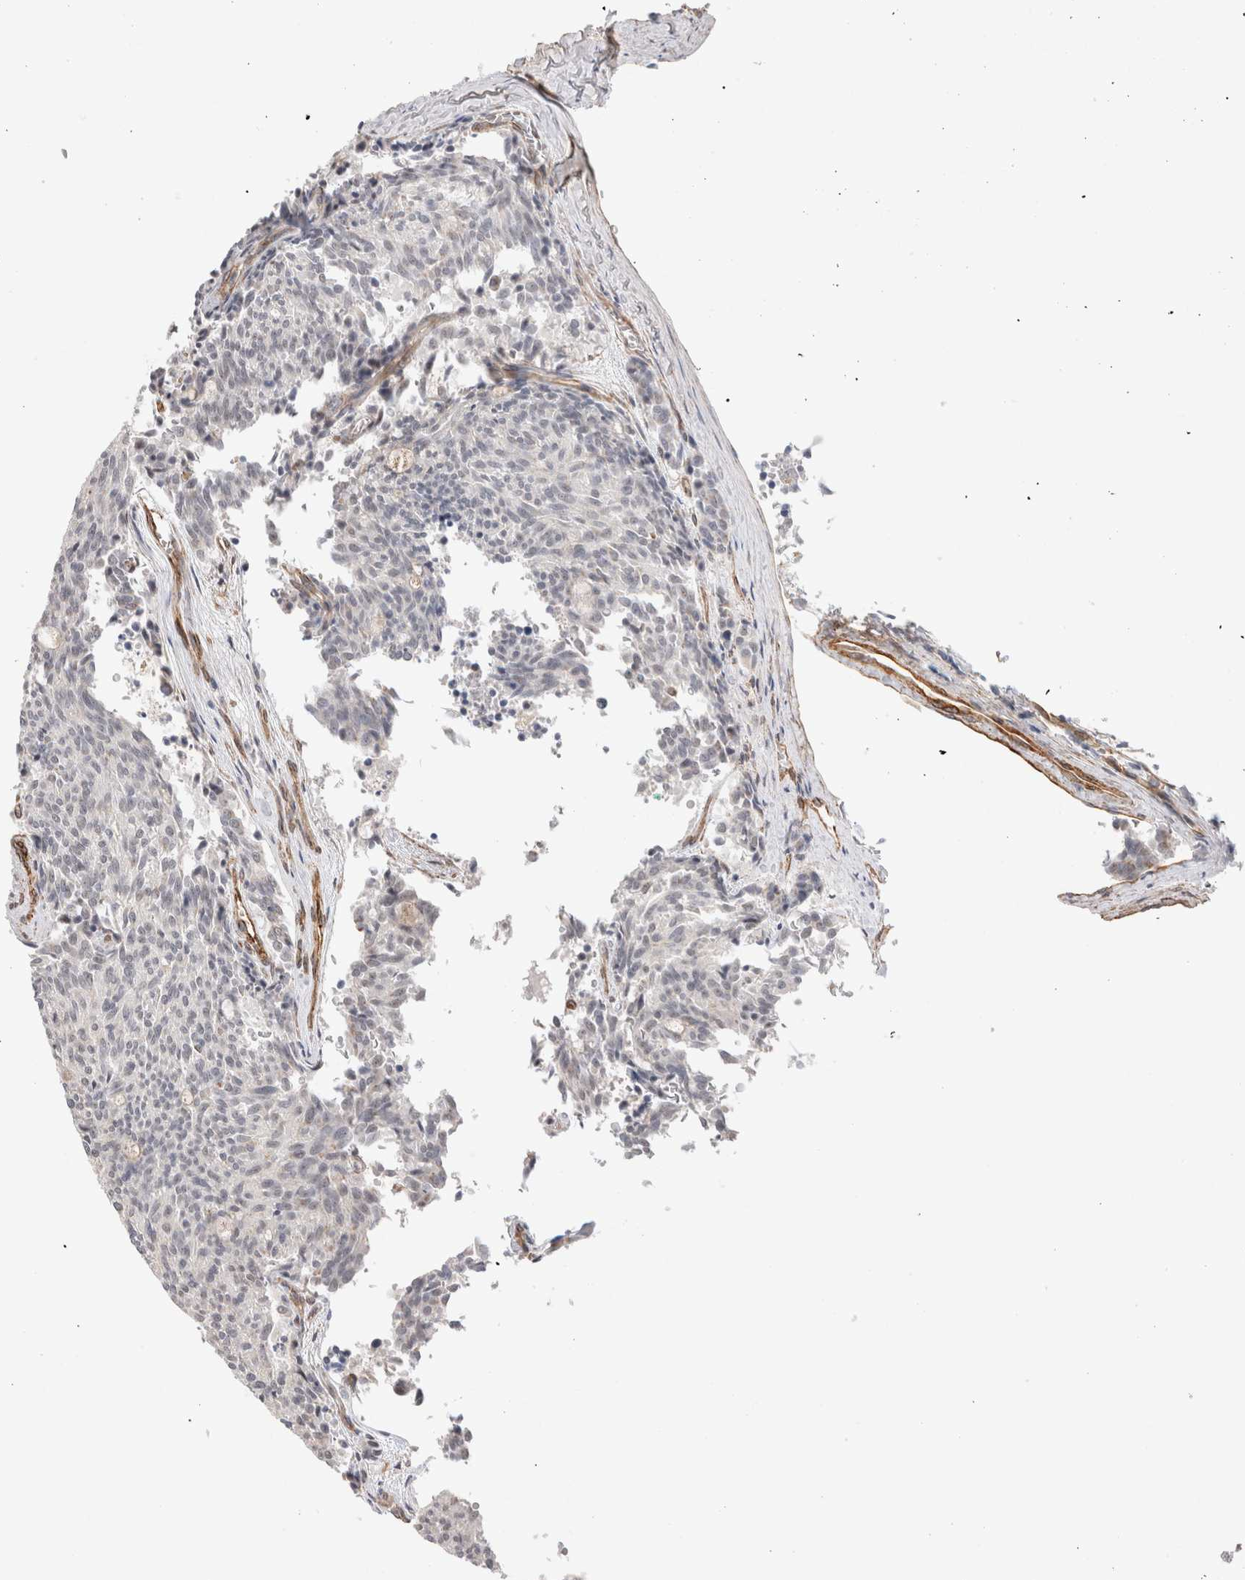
{"staining": {"intensity": "negative", "quantity": "none", "location": "none"}, "tissue": "carcinoid", "cell_type": "Tumor cells", "image_type": "cancer", "snomed": [{"axis": "morphology", "description": "Carcinoid, malignant, NOS"}, {"axis": "topography", "description": "Pancreas"}], "caption": "Immunohistochemistry of carcinoid displays no expression in tumor cells. Nuclei are stained in blue.", "gene": "CAAP1", "patient": {"sex": "female", "age": 54}}